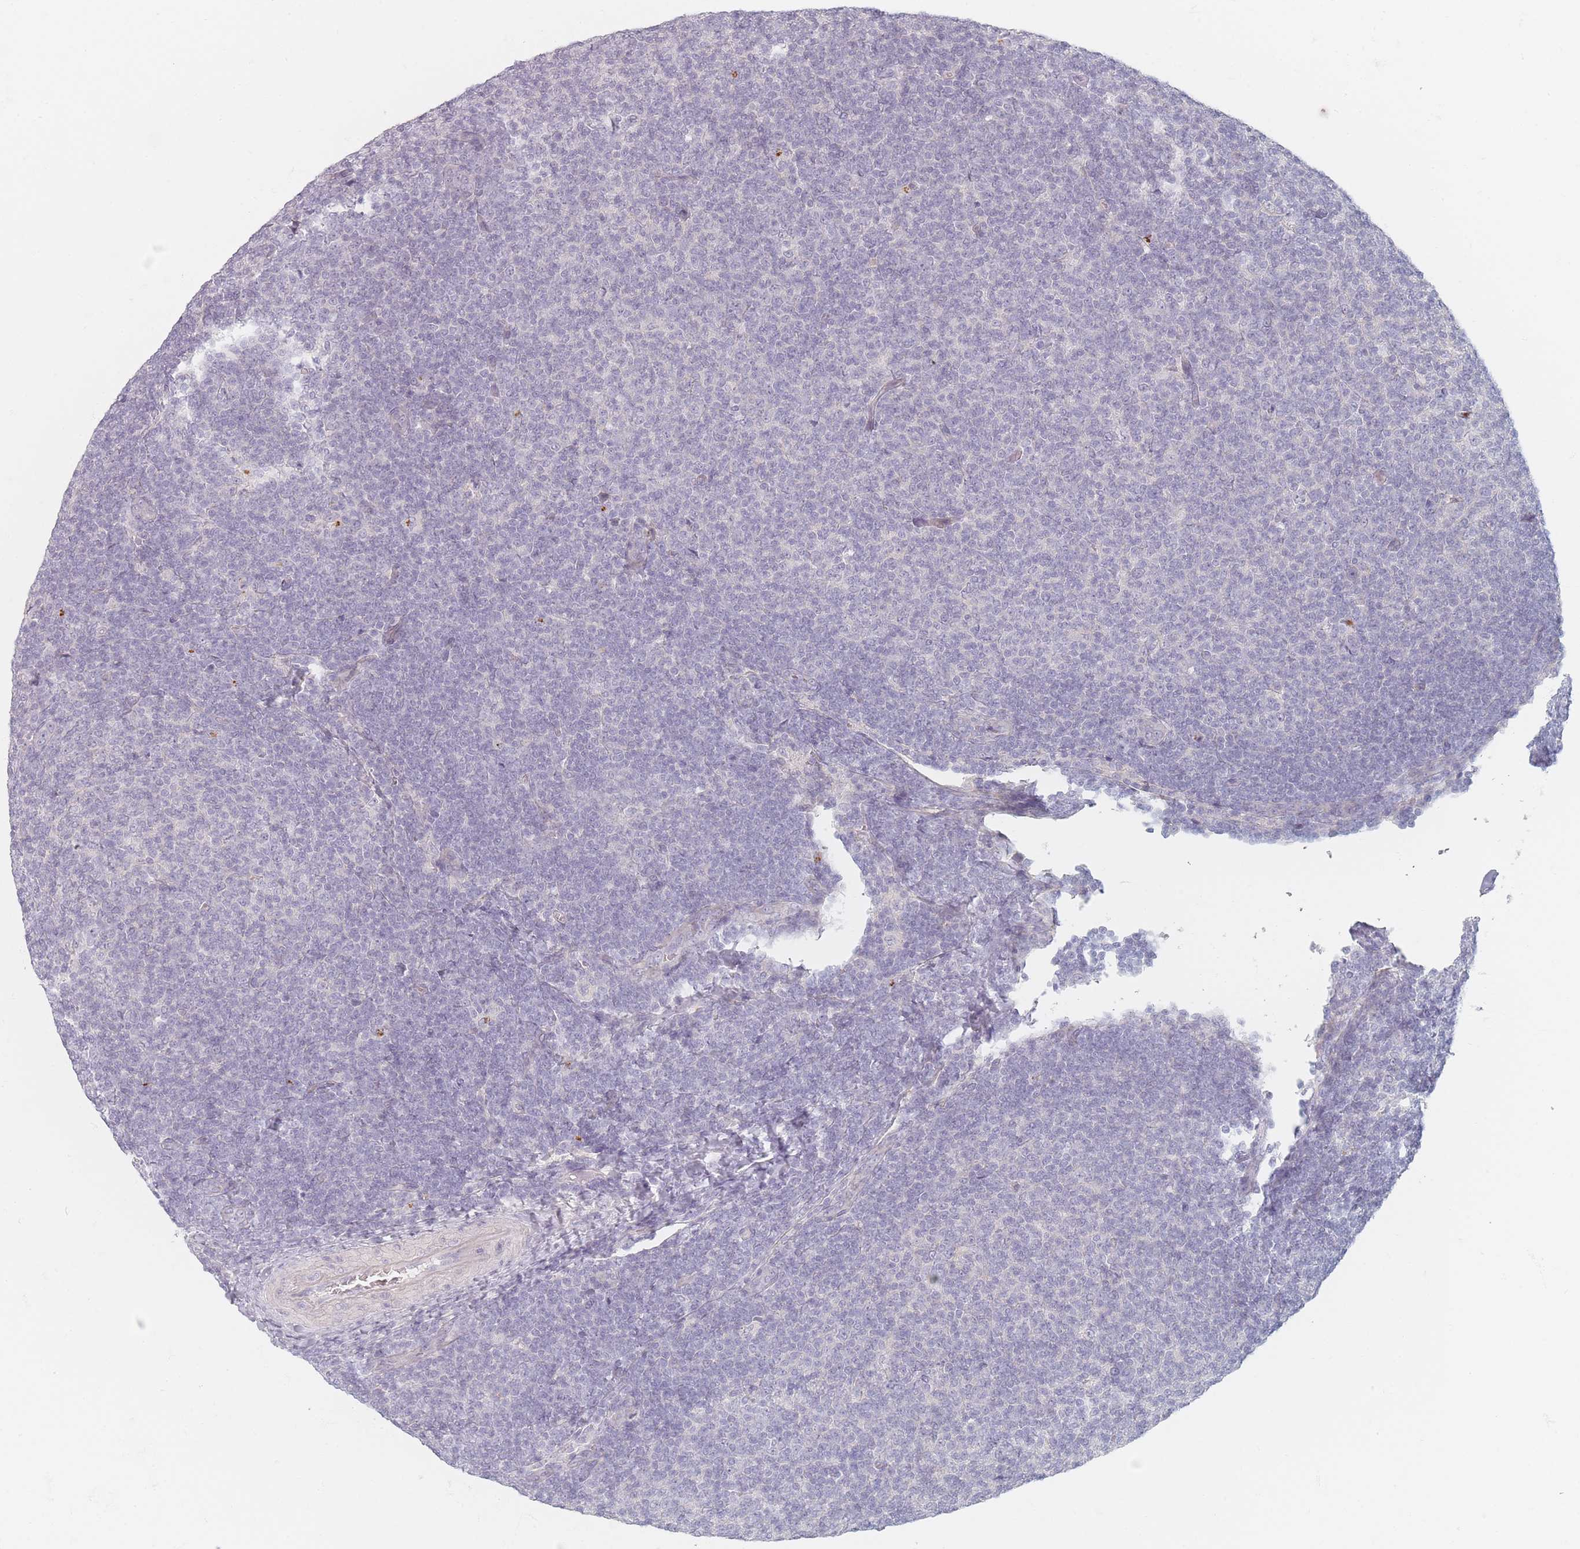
{"staining": {"intensity": "negative", "quantity": "none", "location": "none"}, "tissue": "lymphoma", "cell_type": "Tumor cells", "image_type": "cancer", "snomed": [{"axis": "morphology", "description": "Malignant lymphoma, non-Hodgkin's type, Low grade"}, {"axis": "topography", "description": "Lymph node"}], "caption": "High power microscopy histopathology image of an immunohistochemistry image of lymphoma, revealing no significant staining in tumor cells.", "gene": "TMOD1", "patient": {"sex": "male", "age": 66}}